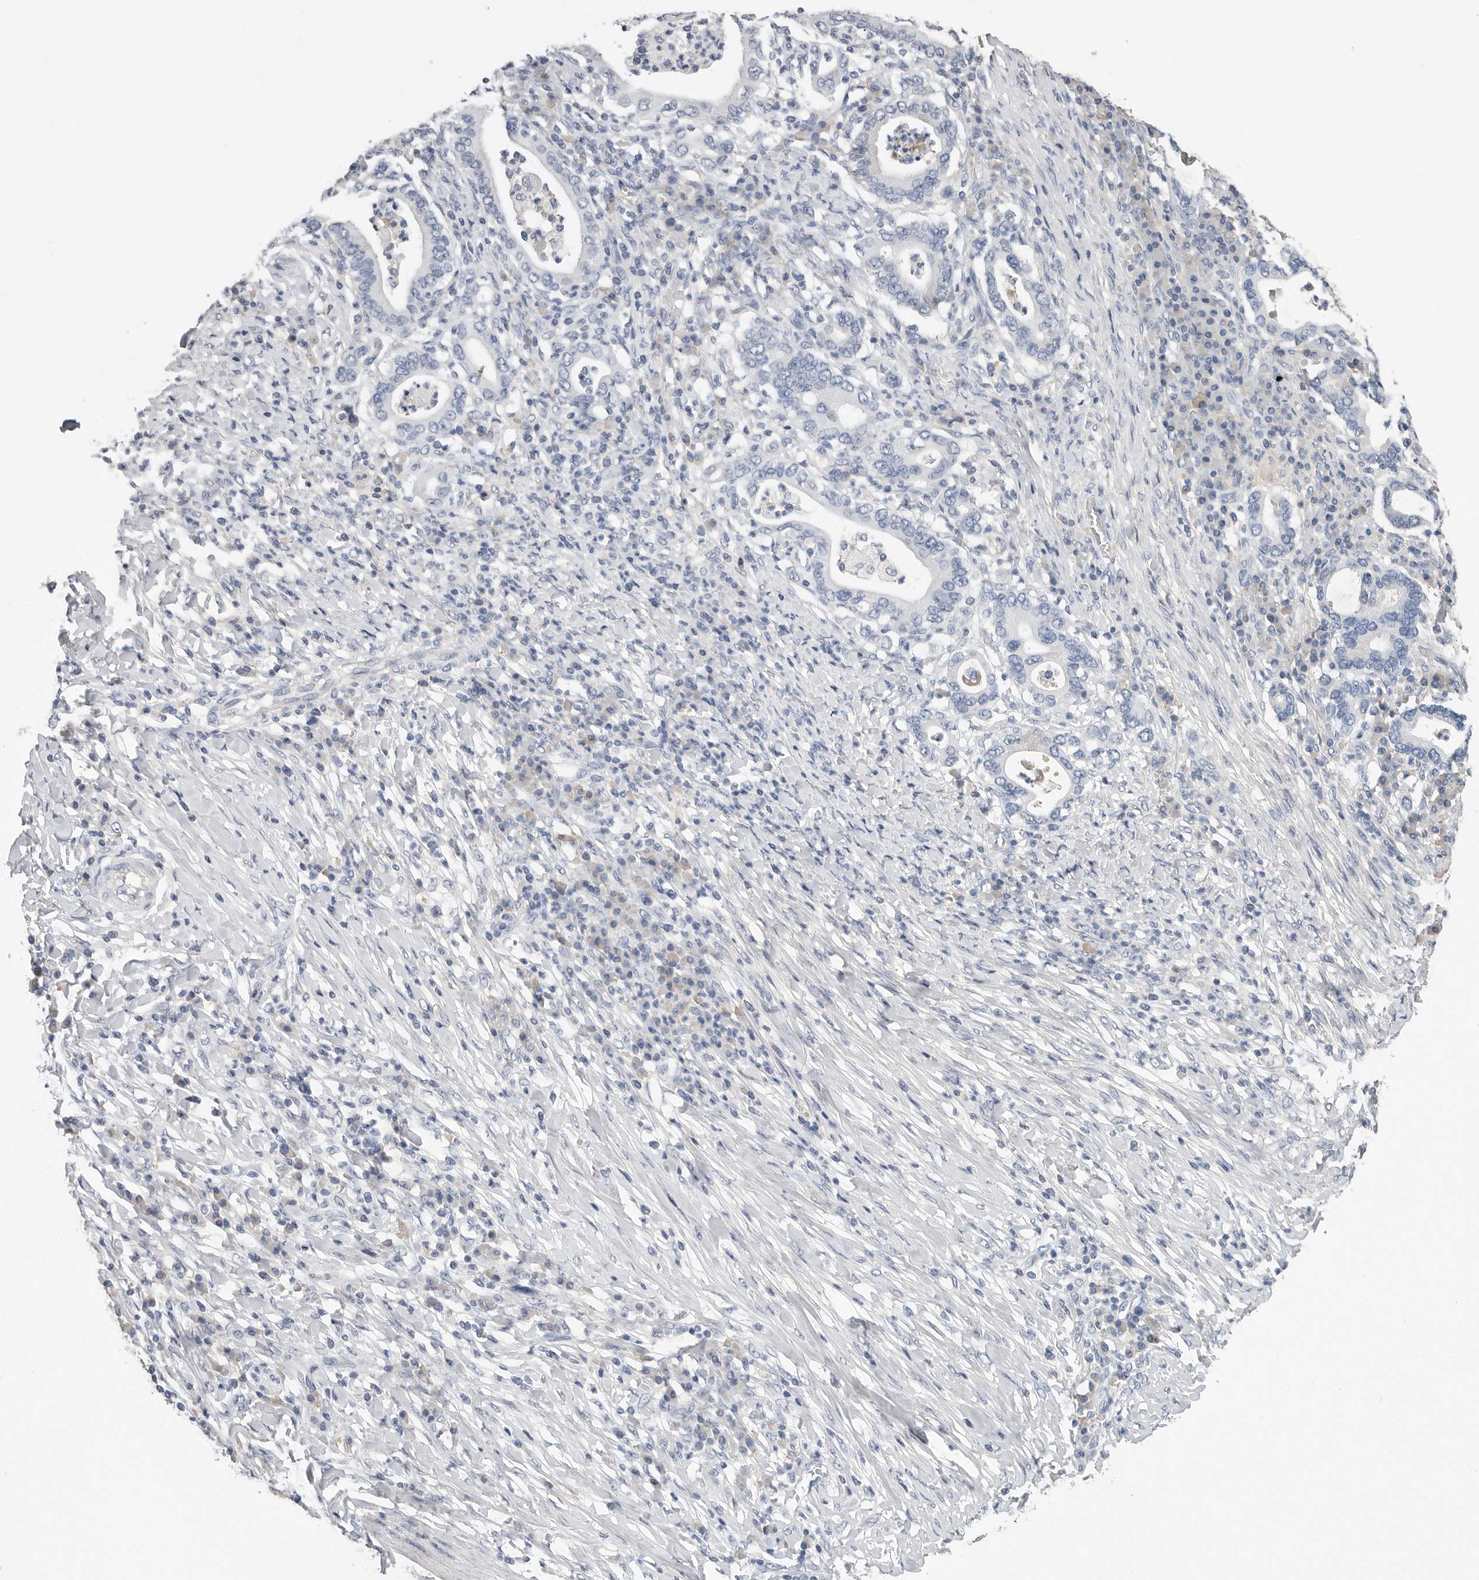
{"staining": {"intensity": "negative", "quantity": "none", "location": "none"}, "tissue": "stomach cancer", "cell_type": "Tumor cells", "image_type": "cancer", "snomed": [{"axis": "morphology", "description": "Normal tissue, NOS"}, {"axis": "morphology", "description": "Adenocarcinoma, NOS"}, {"axis": "topography", "description": "Esophagus"}, {"axis": "topography", "description": "Stomach, upper"}, {"axis": "topography", "description": "Peripheral nerve tissue"}], "caption": "Immunohistochemical staining of adenocarcinoma (stomach) shows no significant positivity in tumor cells.", "gene": "FABP6", "patient": {"sex": "male", "age": 62}}